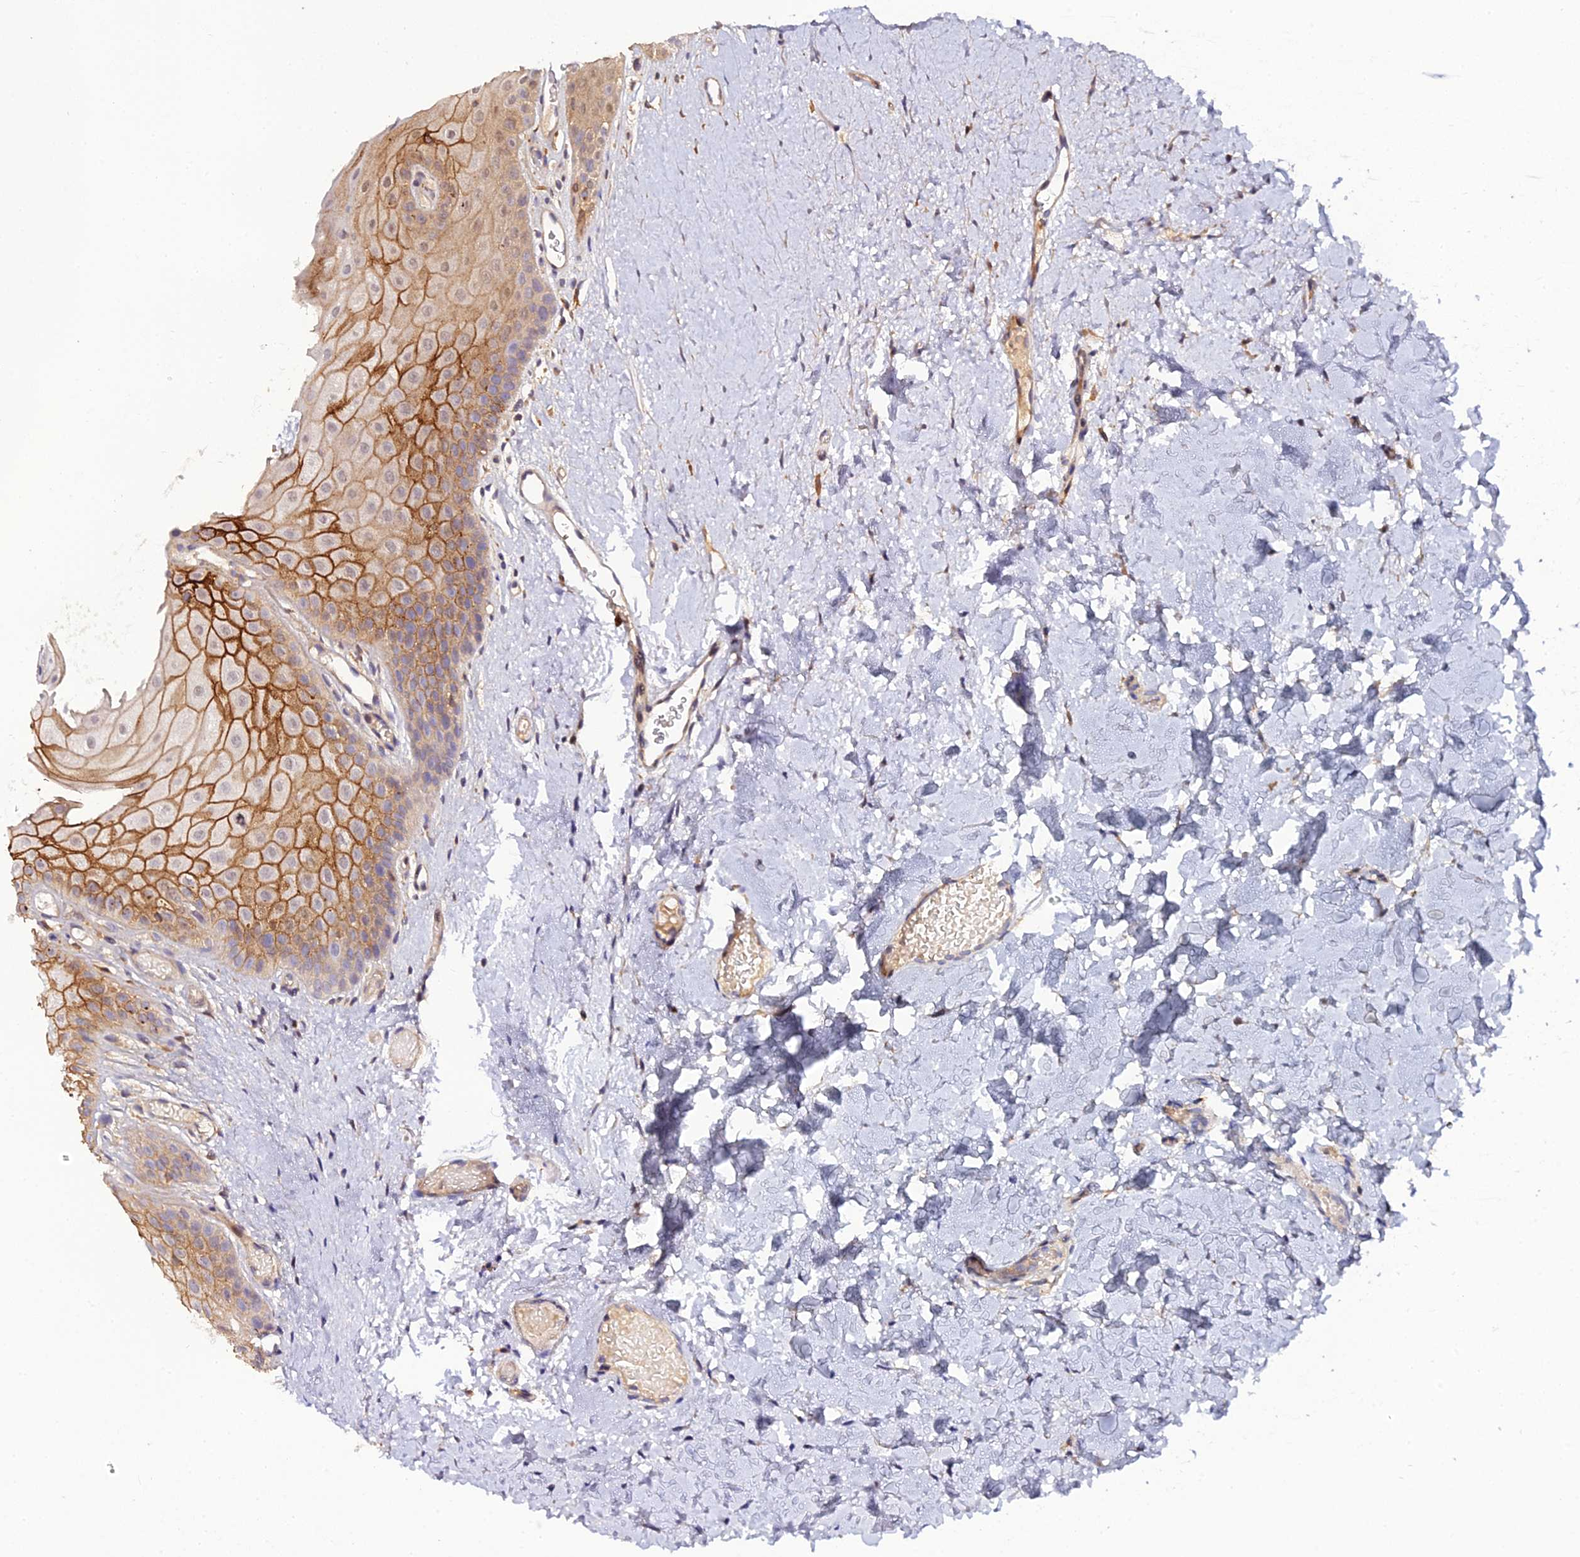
{"staining": {"intensity": "moderate", "quantity": "25%-75%", "location": "cytoplasmic/membranous"}, "tissue": "oral mucosa", "cell_type": "Squamous epithelial cells", "image_type": "normal", "snomed": [{"axis": "morphology", "description": "Normal tissue, NOS"}, {"axis": "topography", "description": "Oral tissue"}], "caption": "Immunohistochemistry (IHC) photomicrograph of normal oral mucosa: oral mucosa stained using IHC displays medium levels of moderate protein expression localized specifically in the cytoplasmic/membranous of squamous epithelial cells, appearing as a cytoplasmic/membranous brown color.", "gene": "IL4I1", "patient": {"sex": "female", "age": 67}}